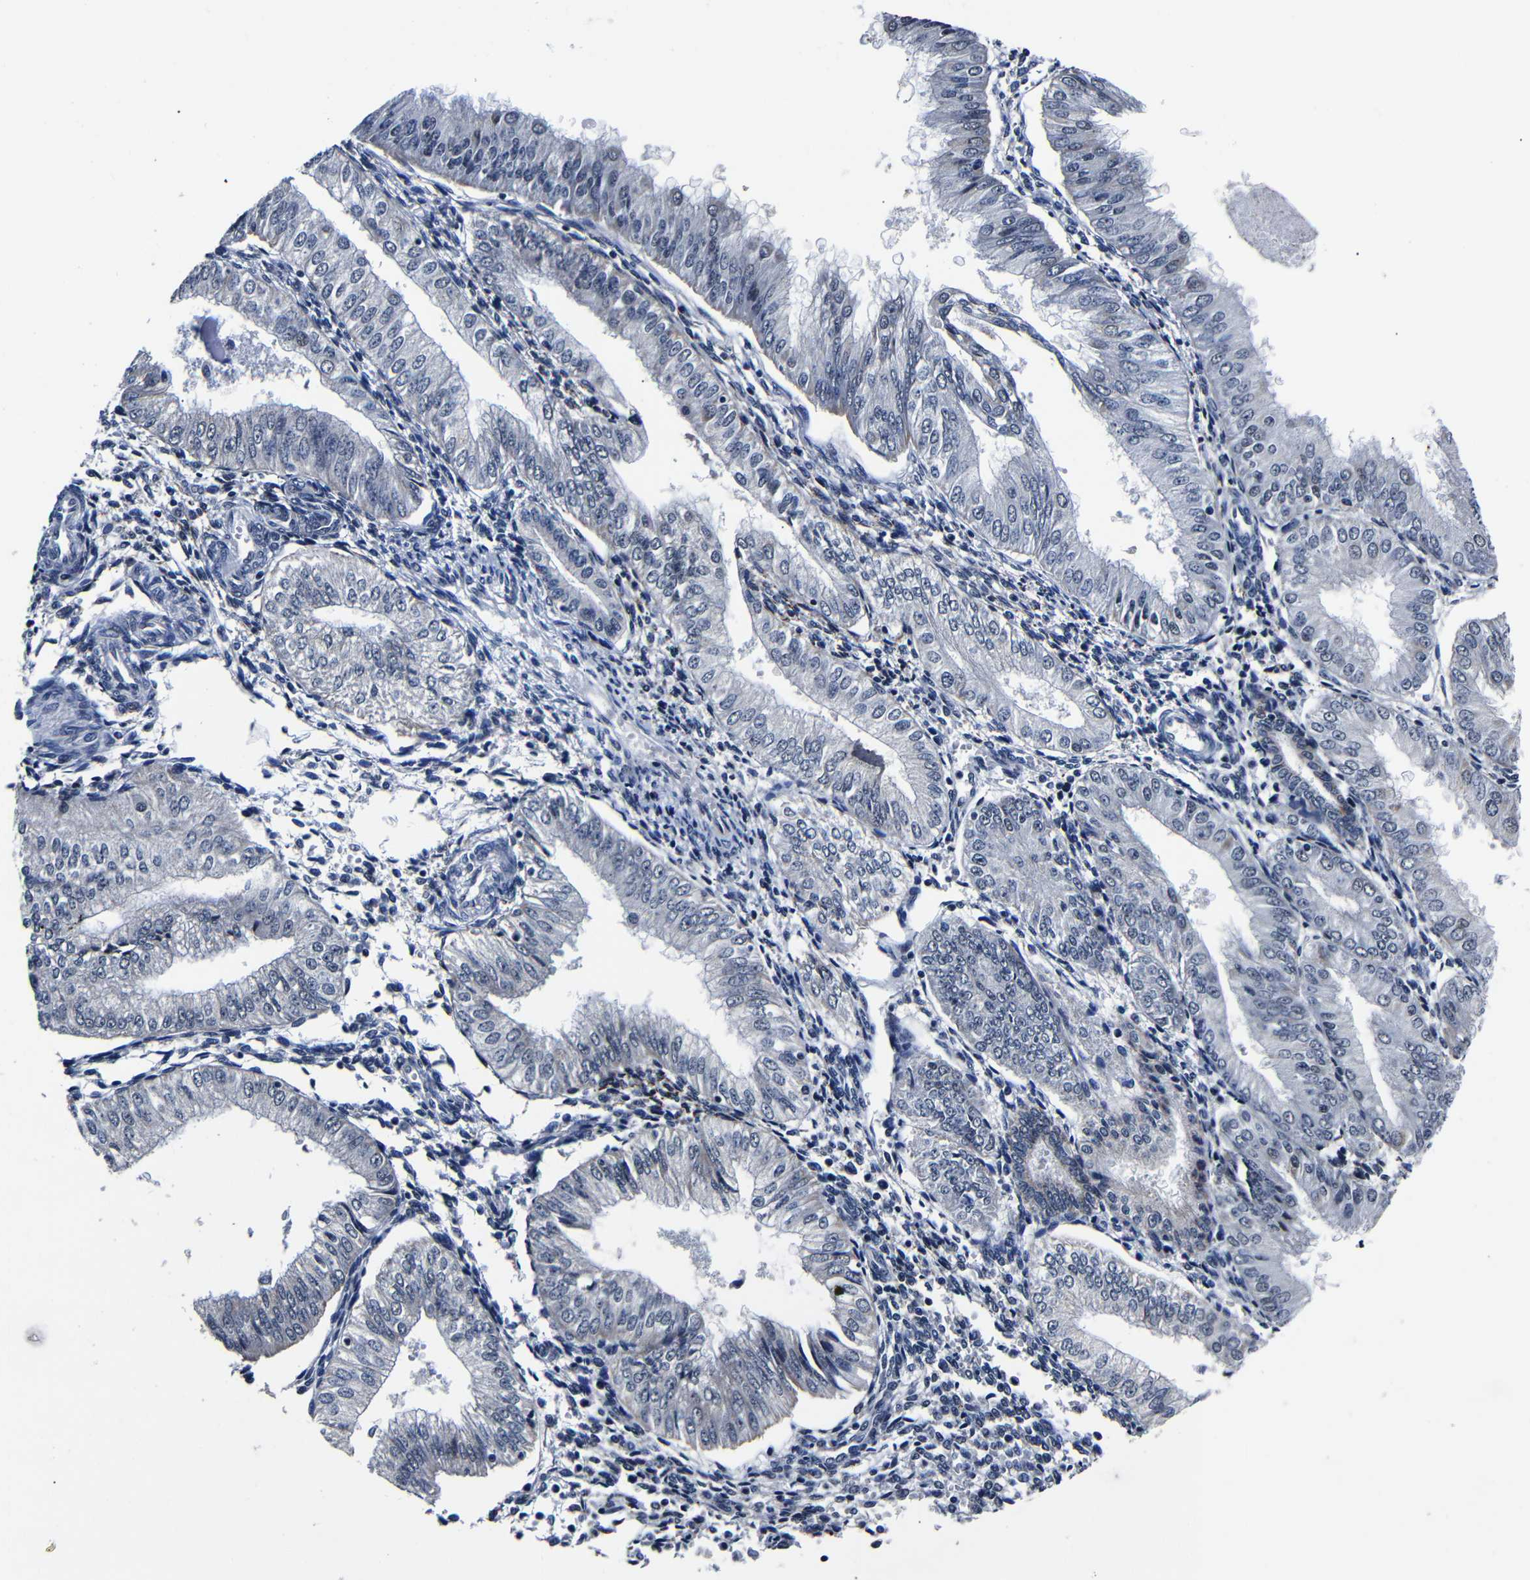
{"staining": {"intensity": "negative", "quantity": "none", "location": "none"}, "tissue": "endometrial cancer", "cell_type": "Tumor cells", "image_type": "cancer", "snomed": [{"axis": "morphology", "description": "Adenocarcinoma, NOS"}, {"axis": "topography", "description": "Endometrium"}], "caption": "Immunohistochemistry histopathology image of neoplastic tissue: human endometrial cancer (adenocarcinoma) stained with DAB exhibits no significant protein positivity in tumor cells. (DAB (3,3'-diaminobenzidine) IHC, high magnification).", "gene": "DEPP1", "patient": {"sex": "female", "age": 53}}